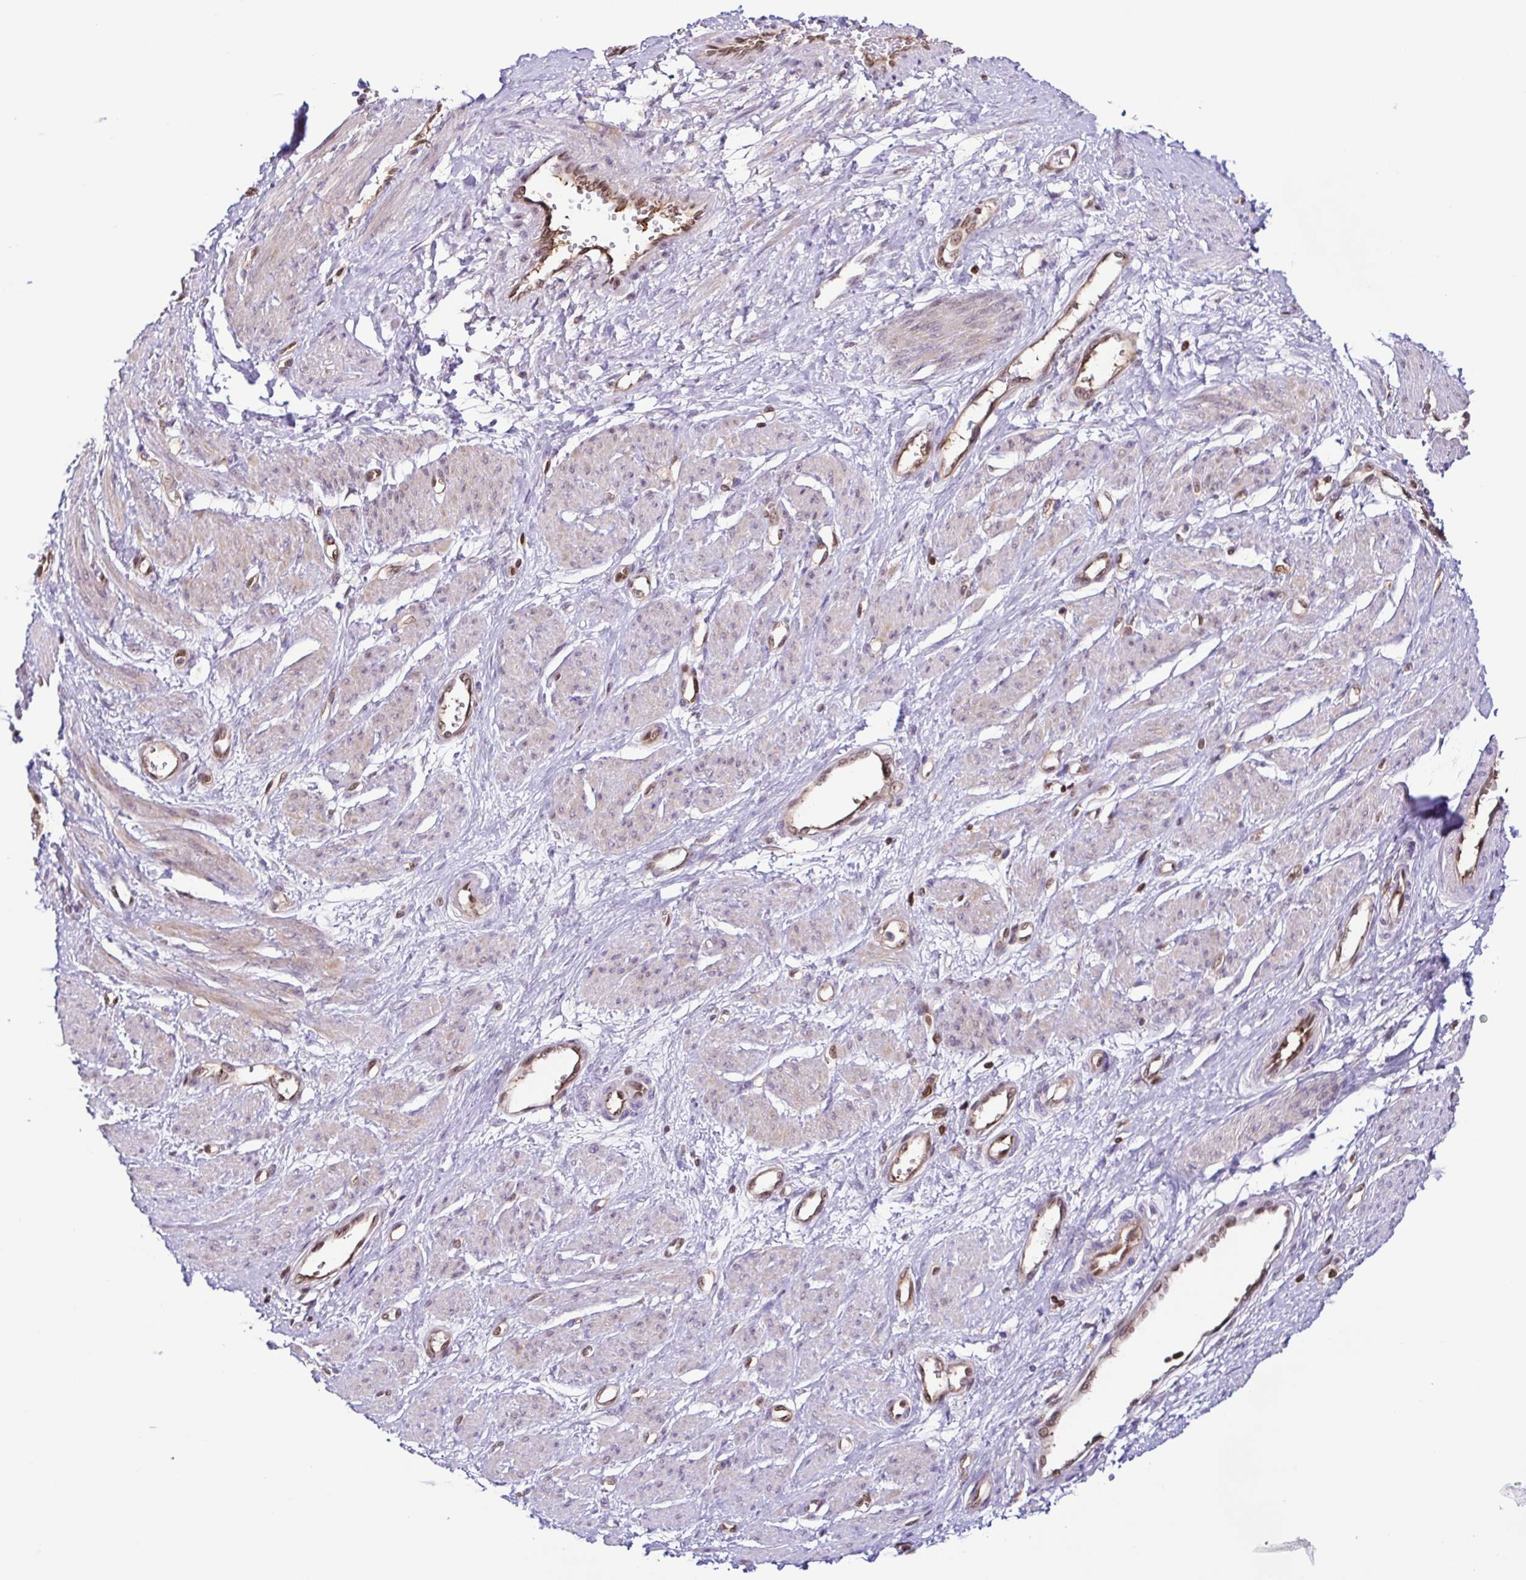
{"staining": {"intensity": "weak", "quantity": "<25%", "location": "cytoplasmic/membranous"}, "tissue": "smooth muscle", "cell_type": "Smooth muscle cells", "image_type": "normal", "snomed": [{"axis": "morphology", "description": "Normal tissue, NOS"}, {"axis": "topography", "description": "Smooth muscle"}, {"axis": "topography", "description": "Uterus"}], "caption": "The immunohistochemistry (IHC) photomicrograph has no significant positivity in smooth muscle cells of smooth muscle. (DAB (3,3'-diaminobenzidine) immunohistochemistry with hematoxylin counter stain).", "gene": "PSMB9", "patient": {"sex": "female", "age": 39}}